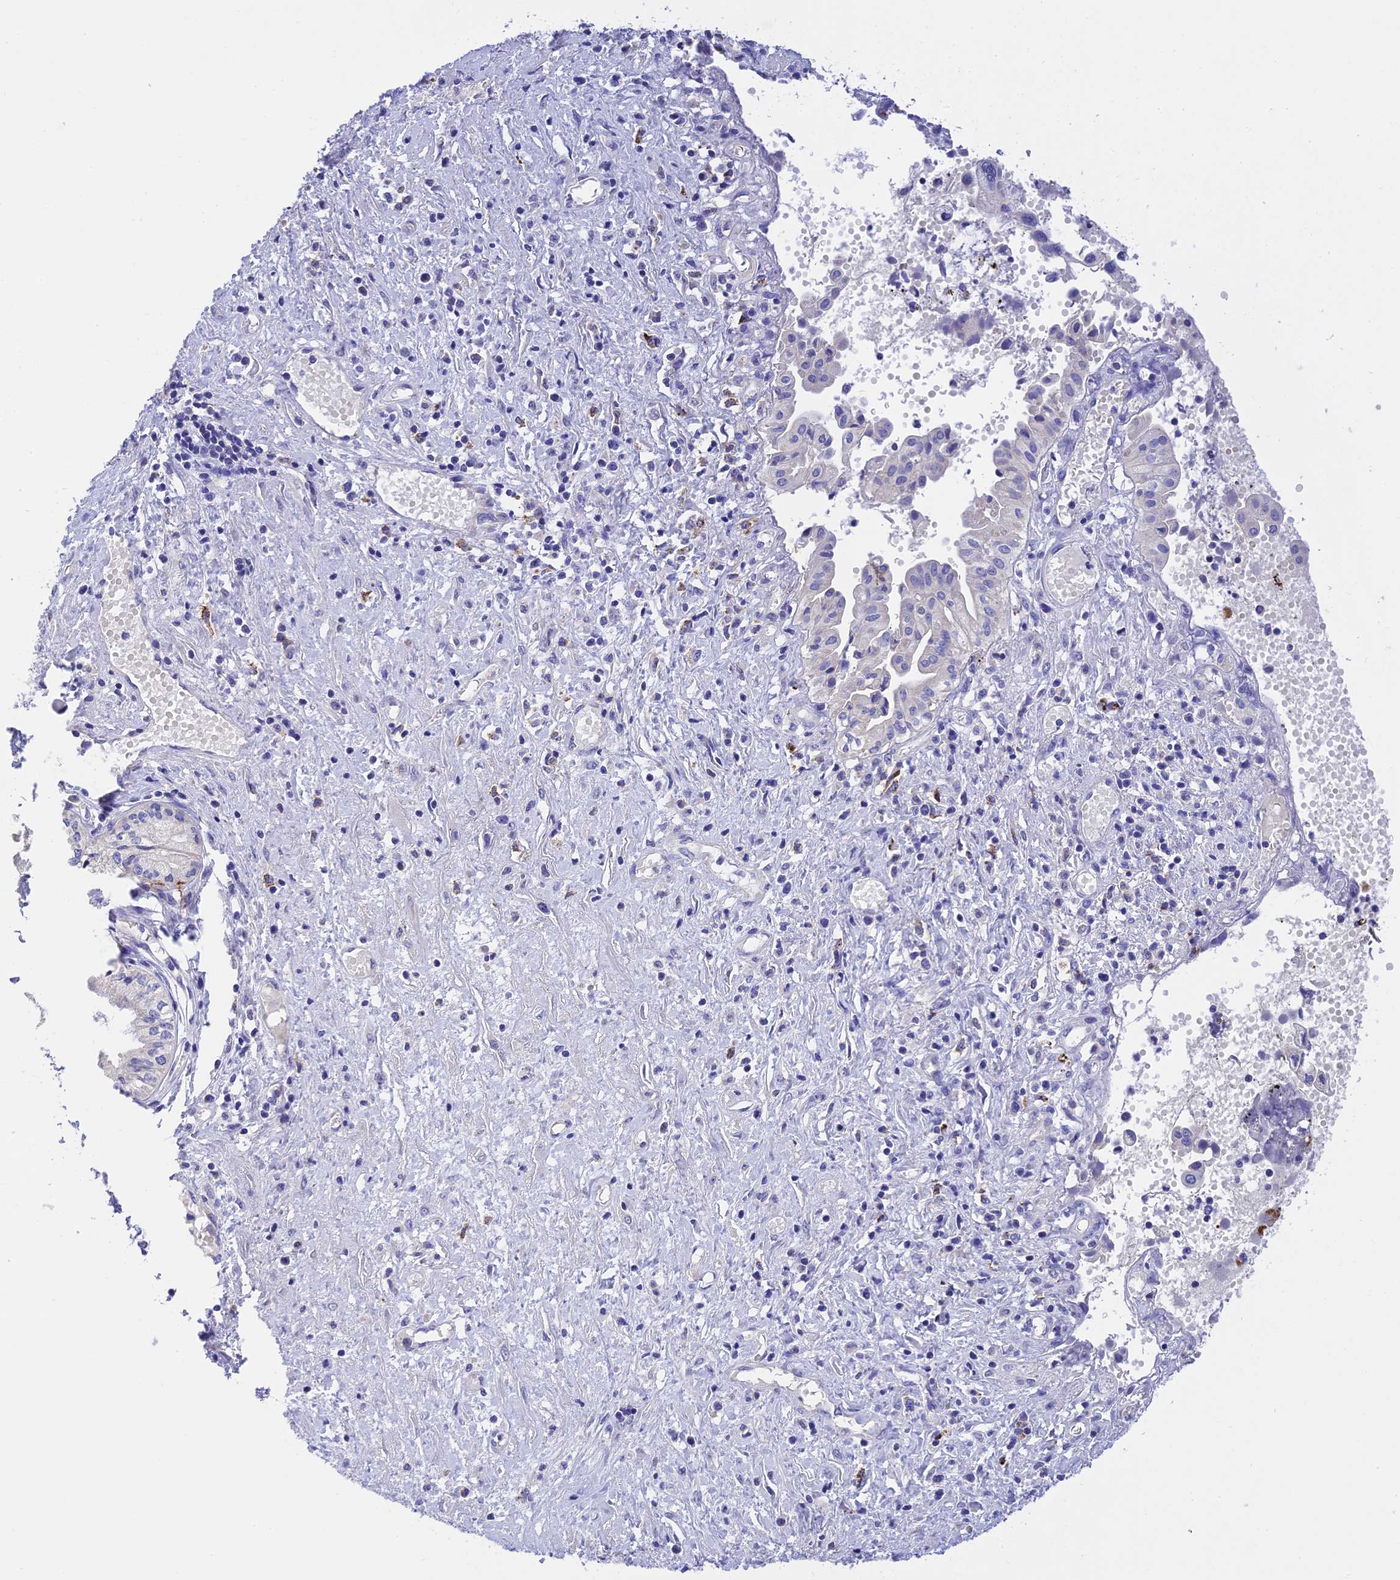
{"staining": {"intensity": "negative", "quantity": "none", "location": "none"}, "tissue": "pancreatic cancer", "cell_type": "Tumor cells", "image_type": "cancer", "snomed": [{"axis": "morphology", "description": "Adenocarcinoma, NOS"}, {"axis": "topography", "description": "Pancreas"}], "caption": "Tumor cells are negative for protein expression in human pancreatic cancer.", "gene": "MS4A5", "patient": {"sex": "female", "age": 50}}